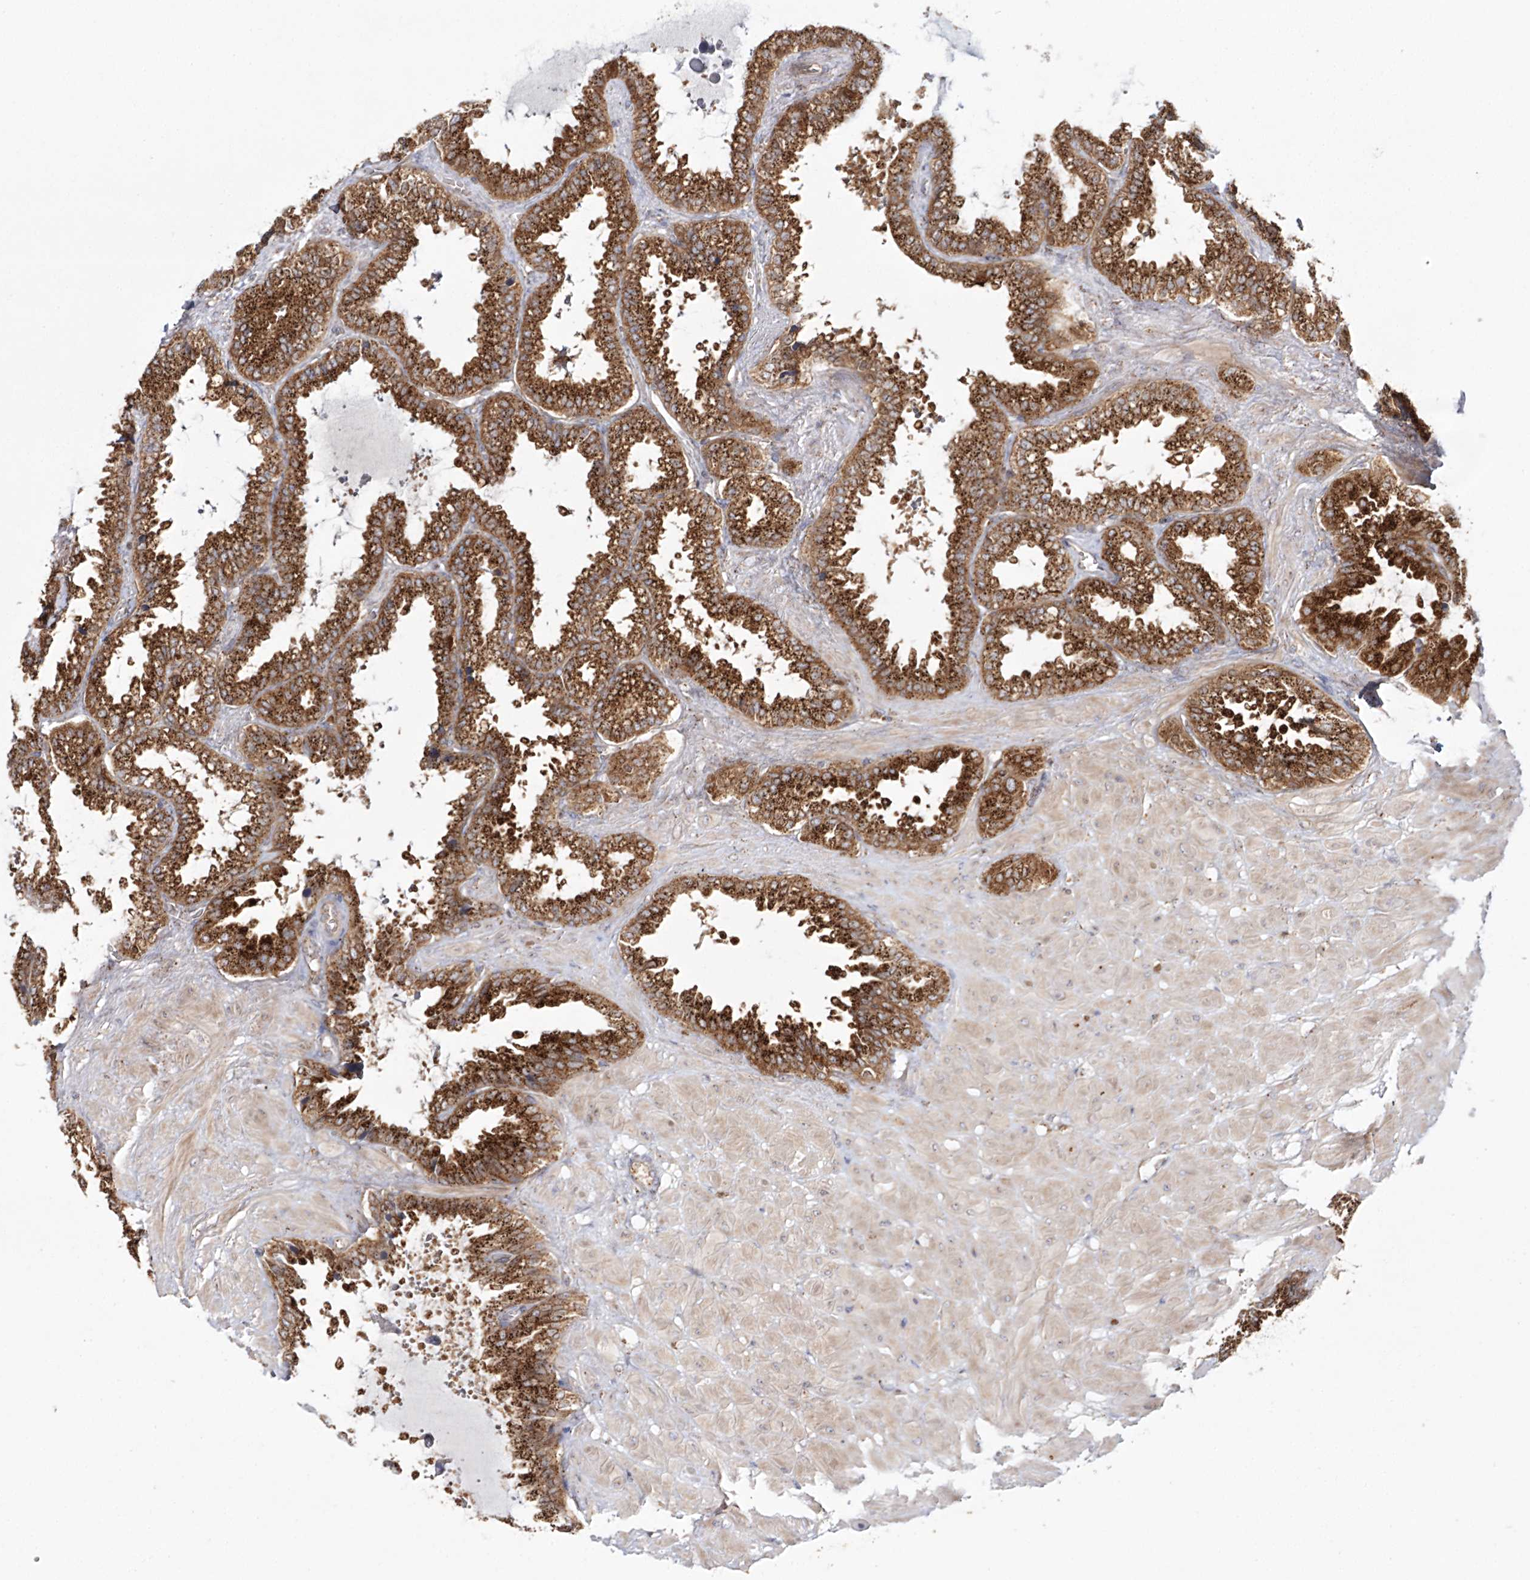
{"staining": {"intensity": "strong", "quantity": ">75%", "location": "cytoplasmic/membranous"}, "tissue": "seminal vesicle", "cell_type": "Glandular cells", "image_type": "normal", "snomed": [{"axis": "morphology", "description": "Normal tissue, NOS"}, {"axis": "topography", "description": "Seminal veicle"}], "caption": "Immunohistochemistry (IHC) (DAB) staining of normal human seminal vesicle reveals strong cytoplasmic/membranous protein positivity in approximately >75% of glandular cells.", "gene": "ARCN1", "patient": {"sex": "male", "age": 46}}